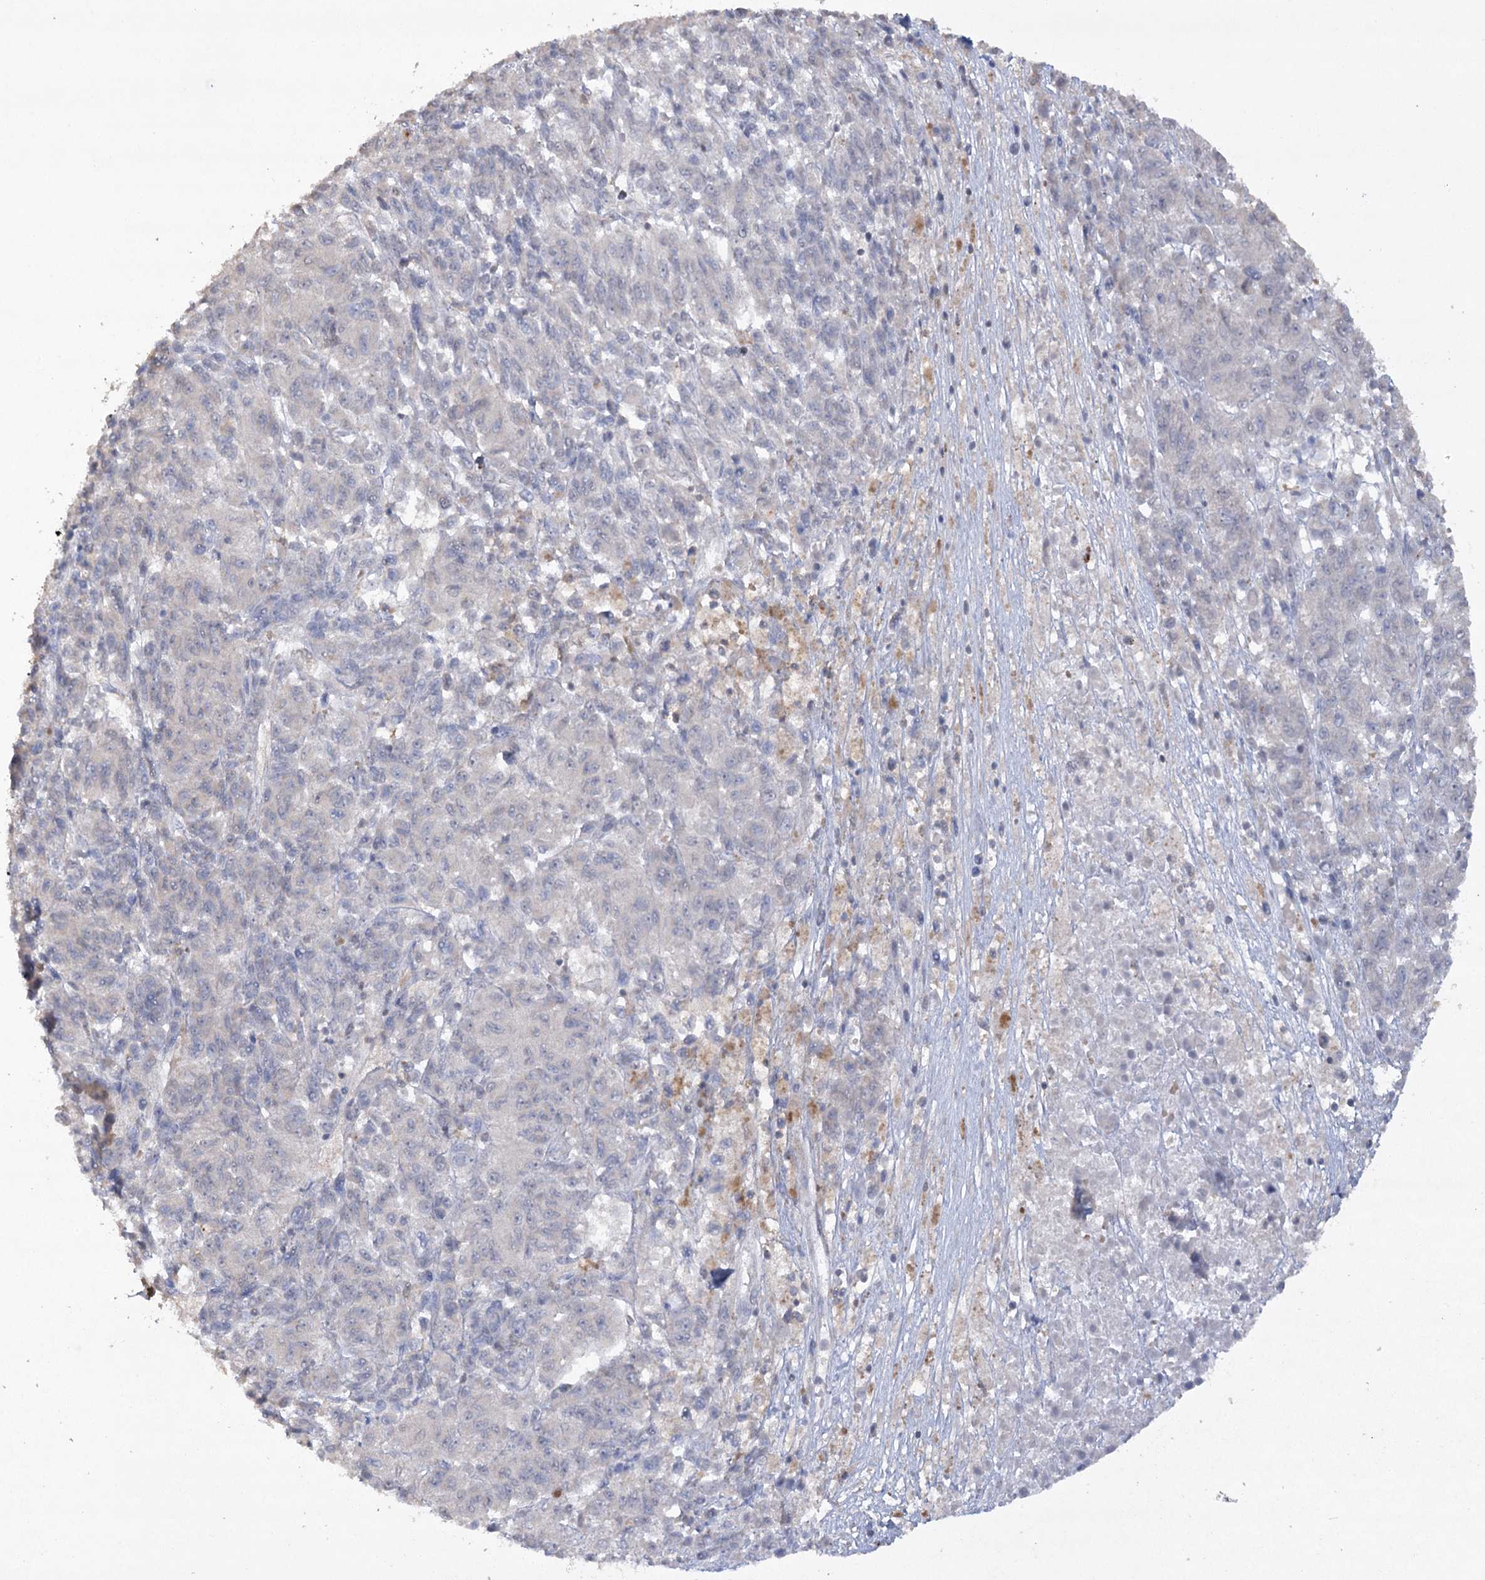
{"staining": {"intensity": "negative", "quantity": "none", "location": "none"}, "tissue": "melanoma", "cell_type": "Tumor cells", "image_type": "cancer", "snomed": [{"axis": "morphology", "description": "Malignant melanoma, Metastatic site"}, {"axis": "topography", "description": "Lung"}], "caption": "This is an immunohistochemistry (IHC) histopathology image of malignant melanoma (metastatic site). There is no staining in tumor cells.", "gene": "TRAF3IP1", "patient": {"sex": "male", "age": 64}}